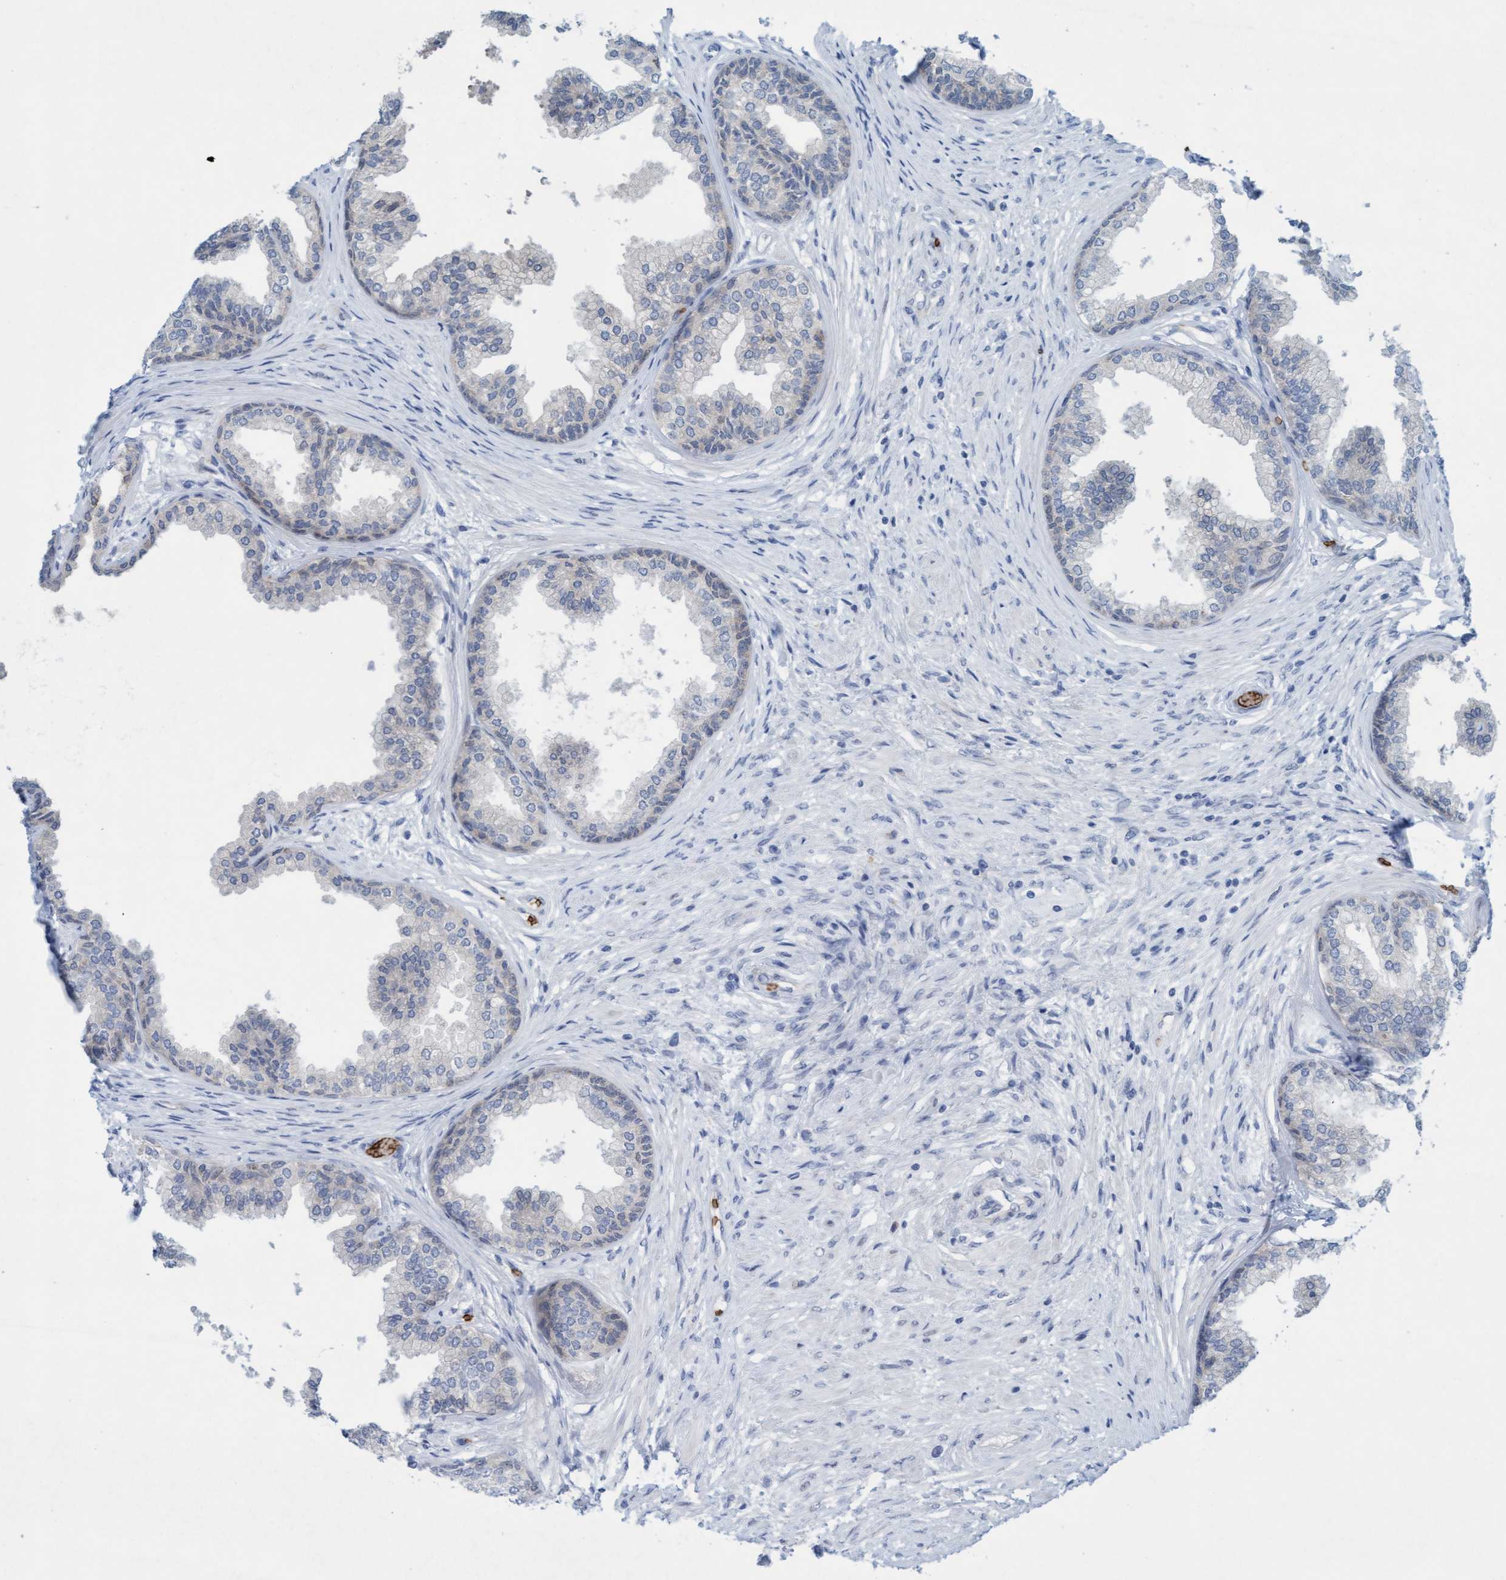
{"staining": {"intensity": "weak", "quantity": "<25%", "location": "cytoplasmic/membranous"}, "tissue": "prostate", "cell_type": "Glandular cells", "image_type": "normal", "snomed": [{"axis": "morphology", "description": "Normal tissue, NOS"}, {"axis": "topography", "description": "Prostate"}], "caption": "An IHC image of normal prostate is shown. There is no staining in glandular cells of prostate. The staining is performed using DAB (3,3'-diaminobenzidine) brown chromogen with nuclei counter-stained in using hematoxylin.", "gene": "SPEM2", "patient": {"sex": "male", "age": 76}}